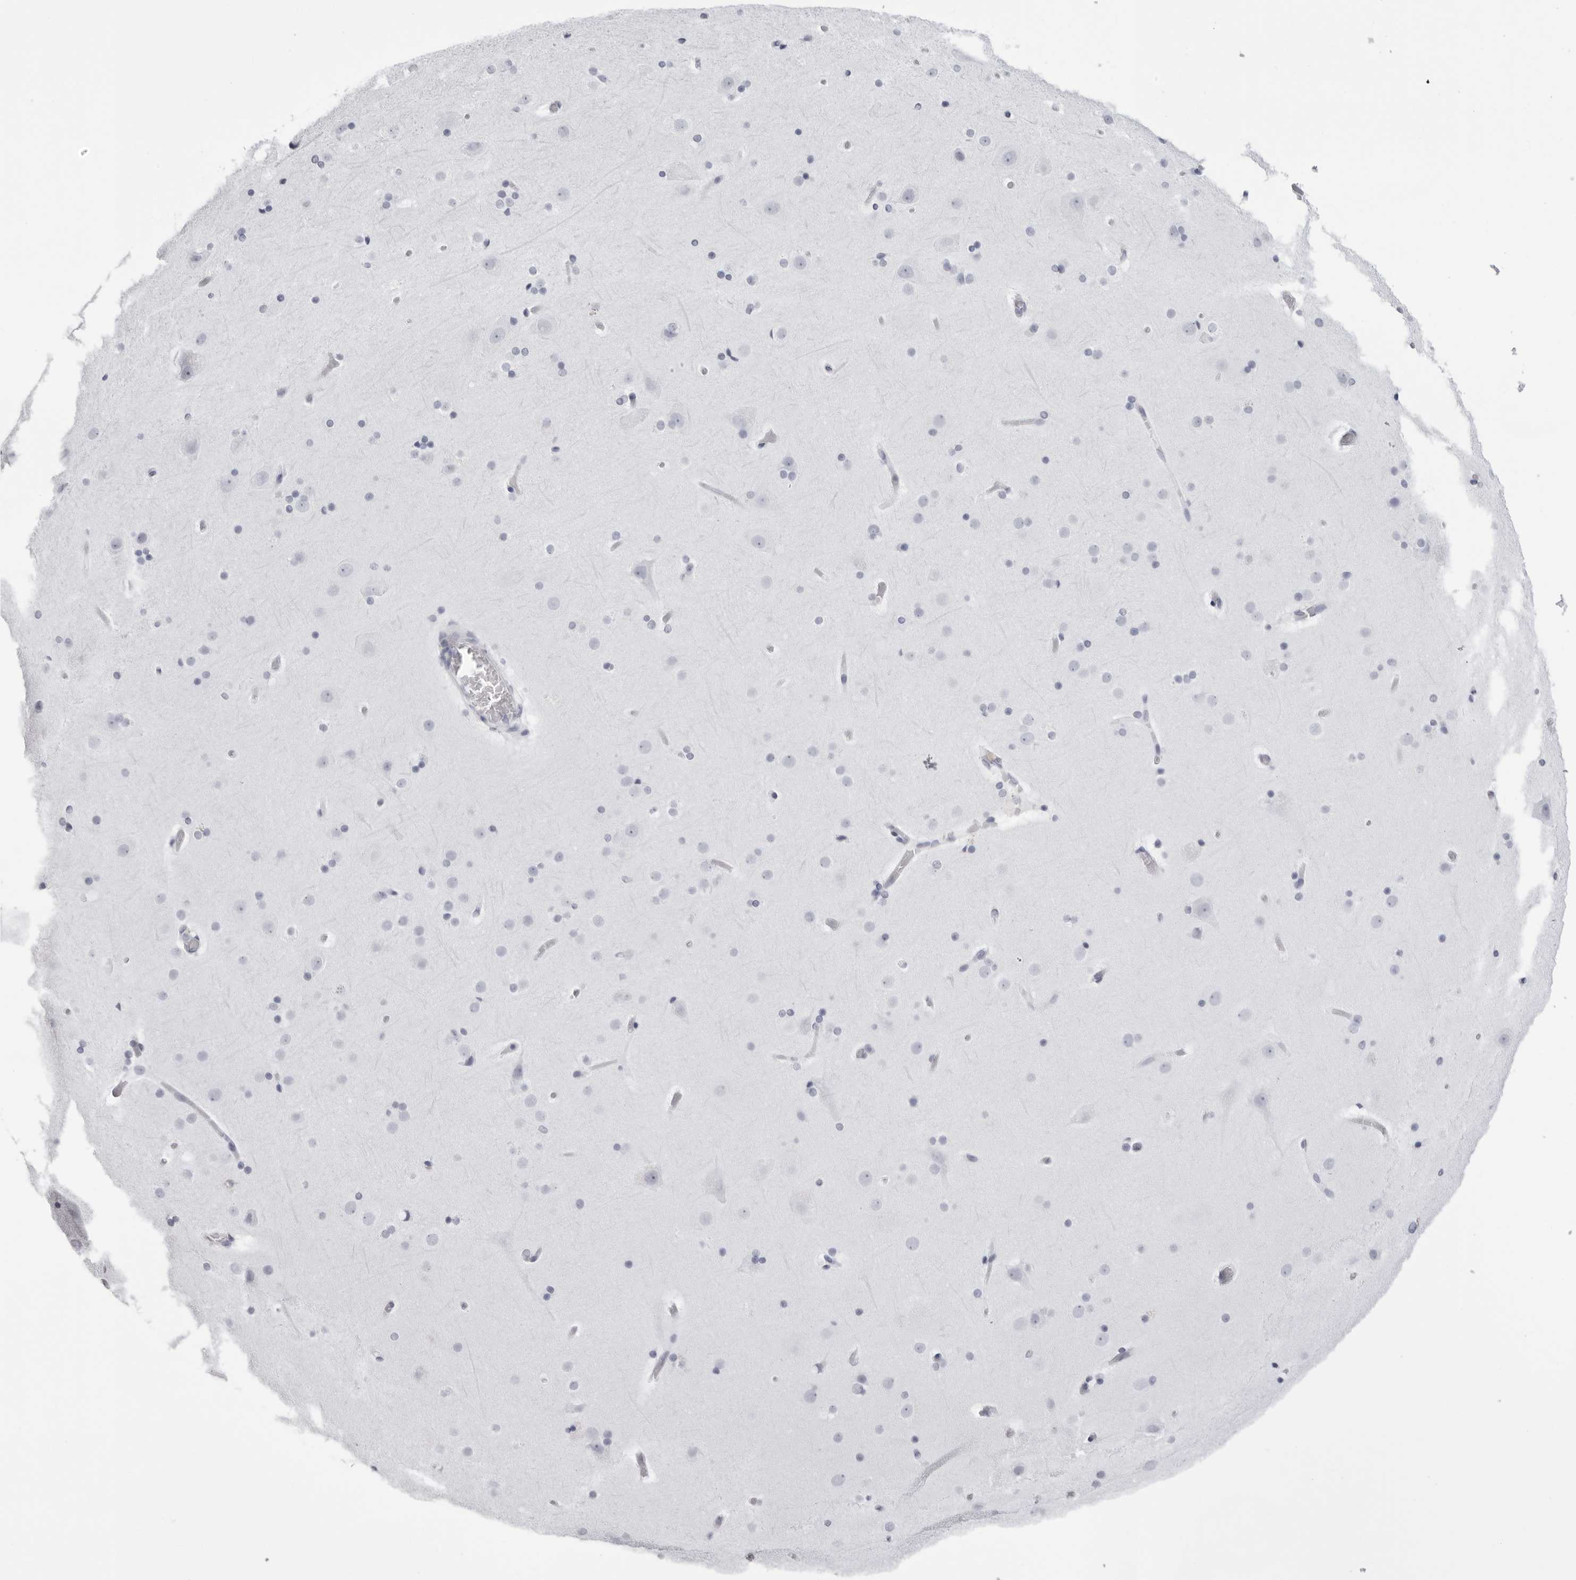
{"staining": {"intensity": "negative", "quantity": "none", "location": "none"}, "tissue": "cerebral cortex", "cell_type": "Endothelial cells", "image_type": "normal", "snomed": [{"axis": "morphology", "description": "Normal tissue, NOS"}, {"axis": "topography", "description": "Cerebral cortex"}], "caption": "Endothelial cells are negative for brown protein staining in unremarkable cerebral cortex. Nuclei are stained in blue.", "gene": "TMOD4", "patient": {"sex": "male", "age": 57}}